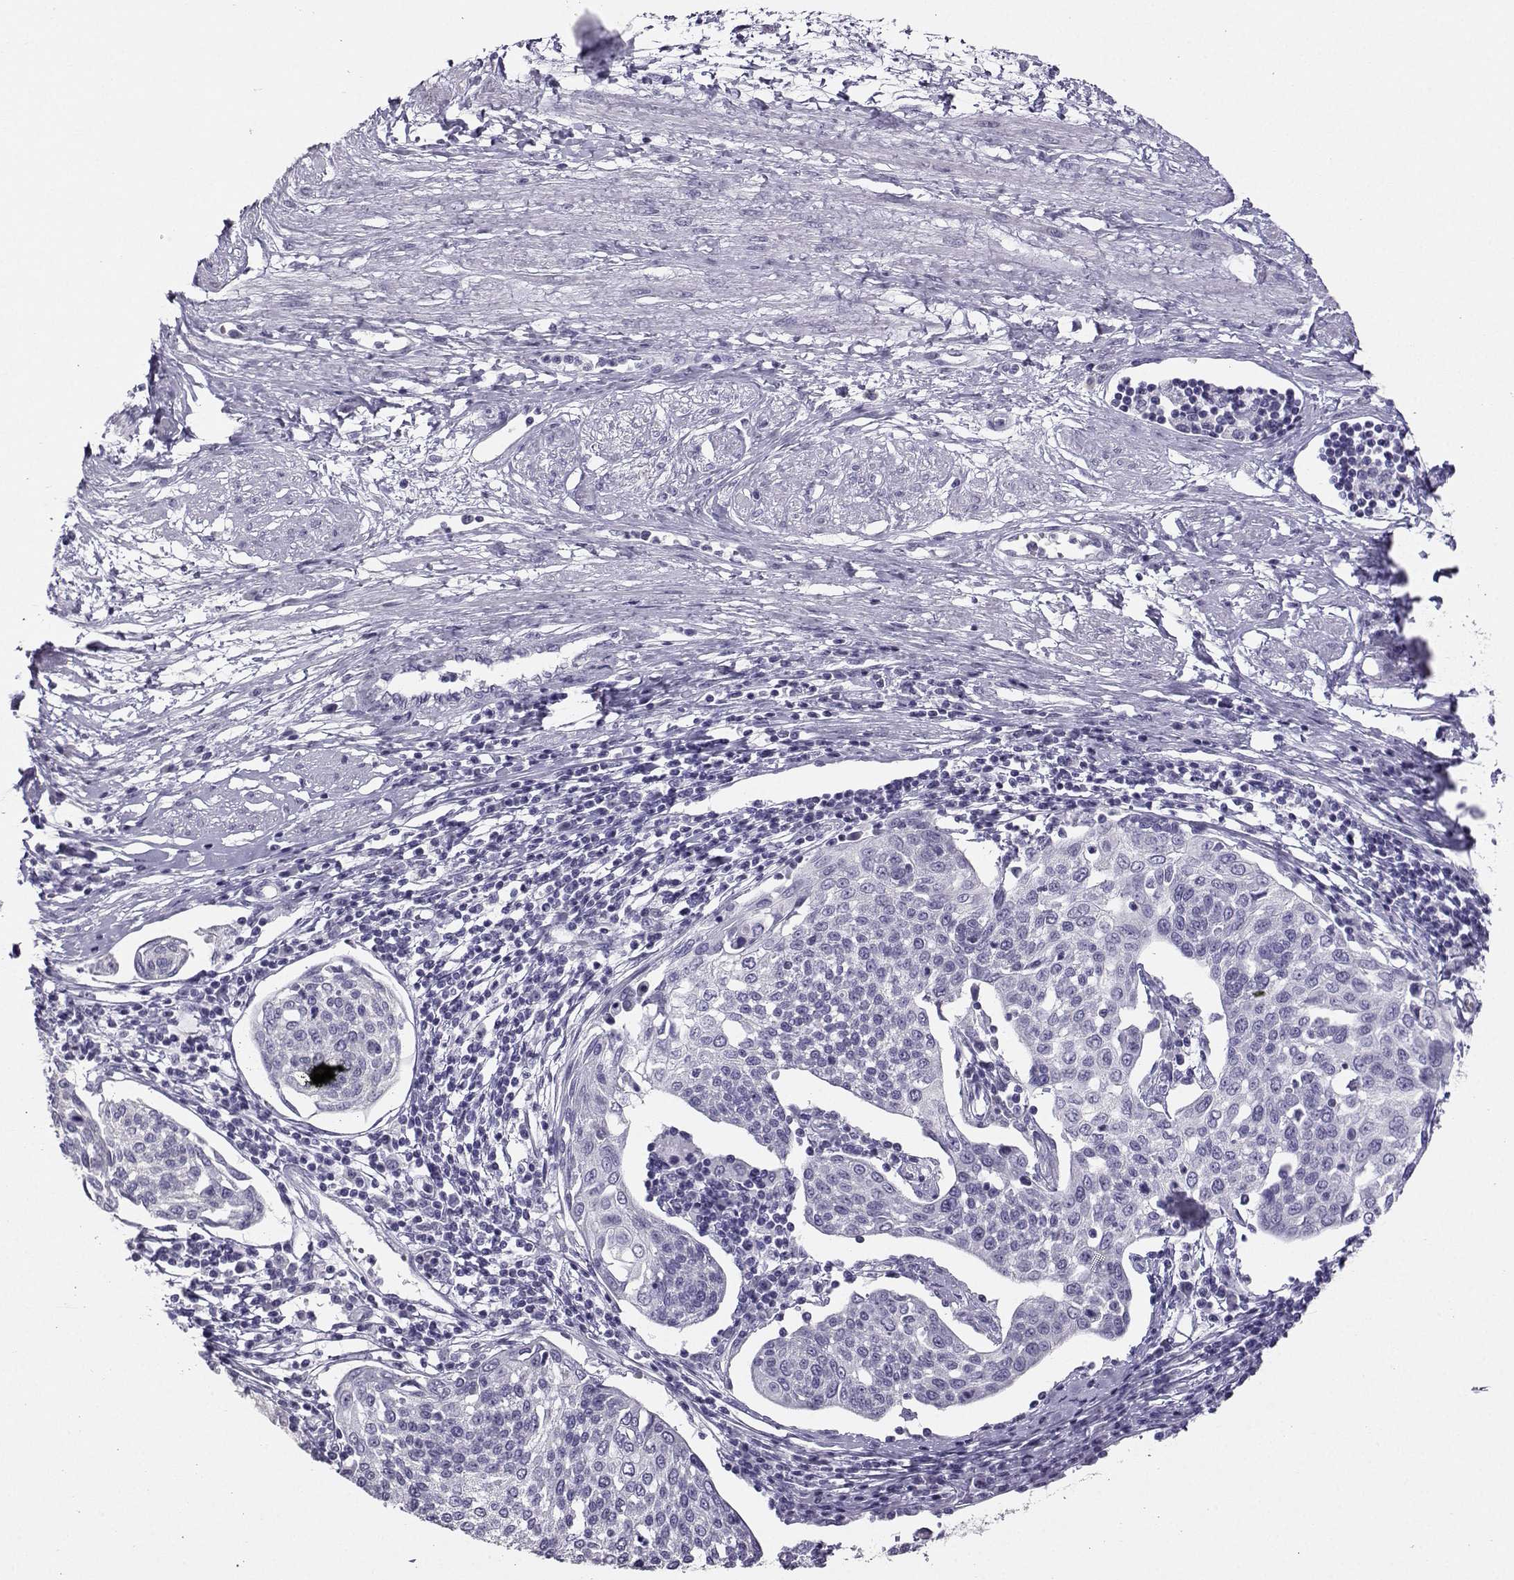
{"staining": {"intensity": "negative", "quantity": "none", "location": "none"}, "tissue": "cervical cancer", "cell_type": "Tumor cells", "image_type": "cancer", "snomed": [{"axis": "morphology", "description": "Squamous cell carcinoma, NOS"}, {"axis": "topography", "description": "Cervix"}], "caption": "DAB immunohistochemical staining of cervical squamous cell carcinoma reveals no significant positivity in tumor cells. (Stains: DAB (3,3'-diaminobenzidine) immunohistochemistry with hematoxylin counter stain, Microscopy: brightfield microscopy at high magnification).", "gene": "AVP", "patient": {"sex": "female", "age": 34}}